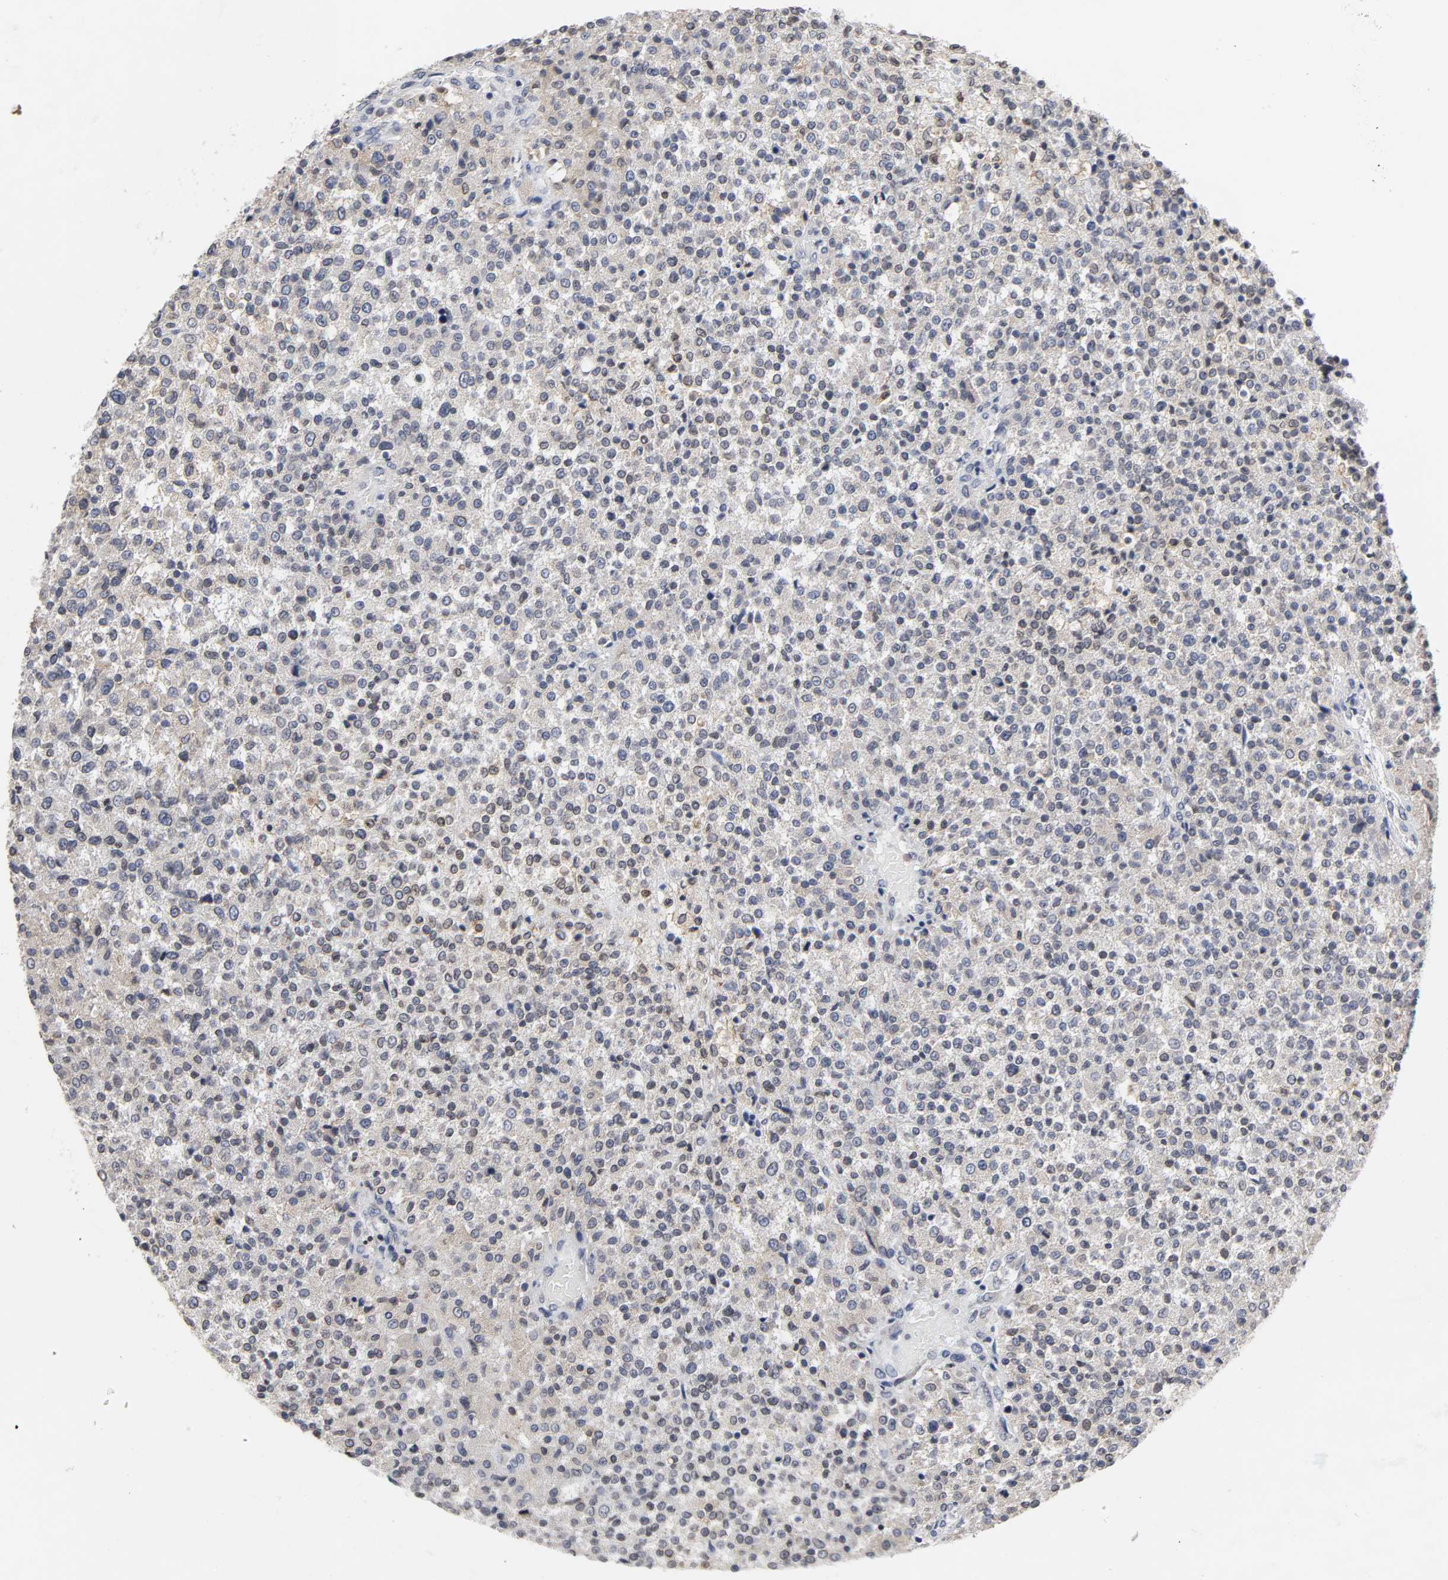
{"staining": {"intensity": "weak", "quantity": "25%-75%", "location": "nuclear"}, "tissue": "testis cancer", "cell_type": "Tumor cells", "image_type": "cancer", "snomed": [{"axis": "morphology", "description": "Seminoma, NOS"}, {"axis": "topography", "description": "Testis"}], "caption": "A brown stain shows weak nuclear staining of a protein in testis cancer tumor cells. Immunohistochemistry stains the protein in brown and the nuclei are stained blue.", "gene": "HCK", "patient": {"sex": "male", "age": 59}}